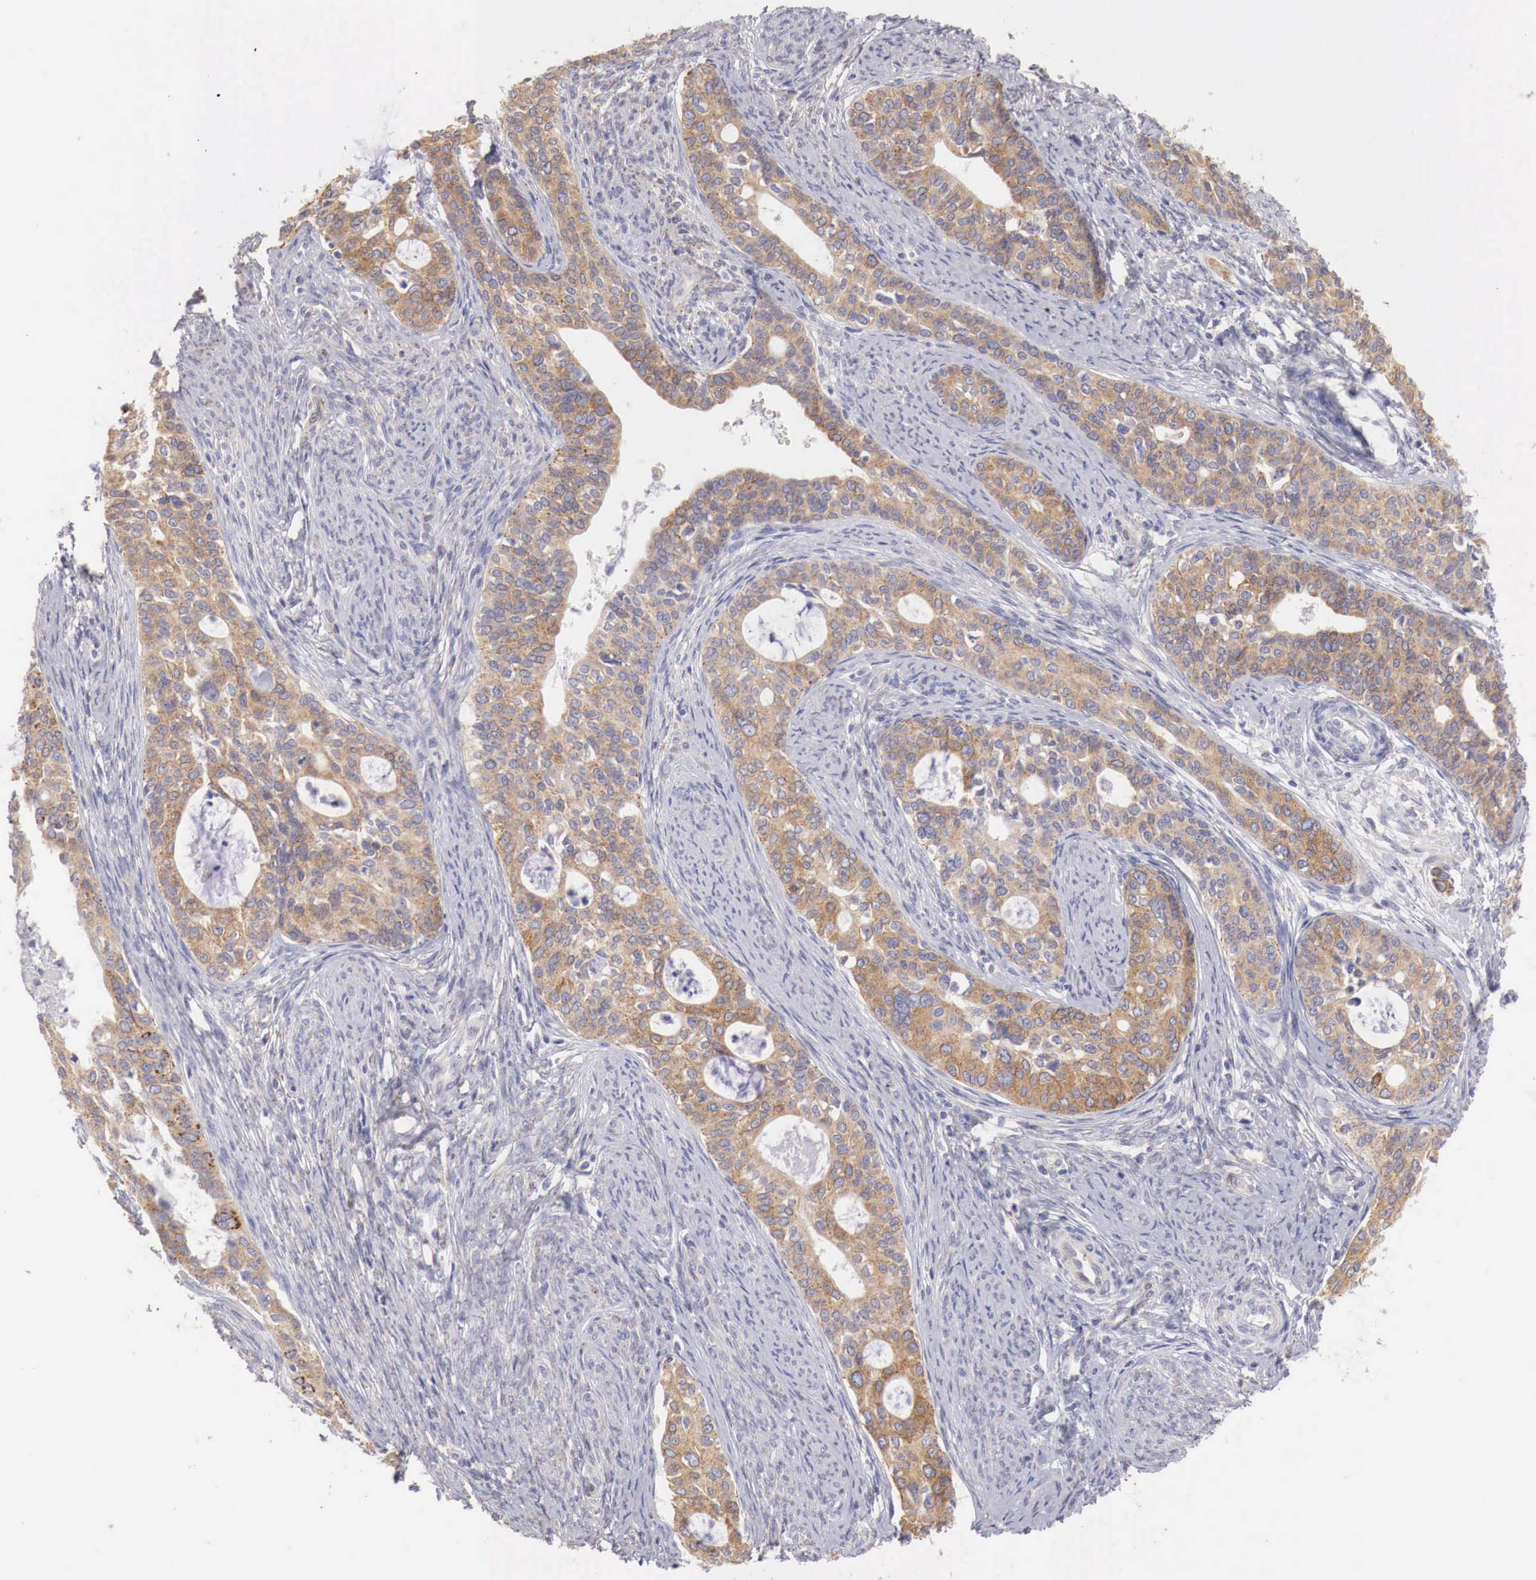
{"staining": {"intensity": "strong", "quantity": ">75%", "location": "cytoplasmic/membranous"}, "tissue": "cervical cancer", "cell_type": "Tumor cells", "image_type": "cancer", "snomed": [{"axis": "morphology", "description": "Squamous cell carcinoma, NOS"}, {"axis": "topography", "description": "Cervix"}], "caption": "Cervical squamous cell carcinoma tissue shows strong cytoplasmic/membranous staining in approximately >75% of tumor cells", "gene": "NSDHL", "patient": {"sex": "female", "age": 34}}